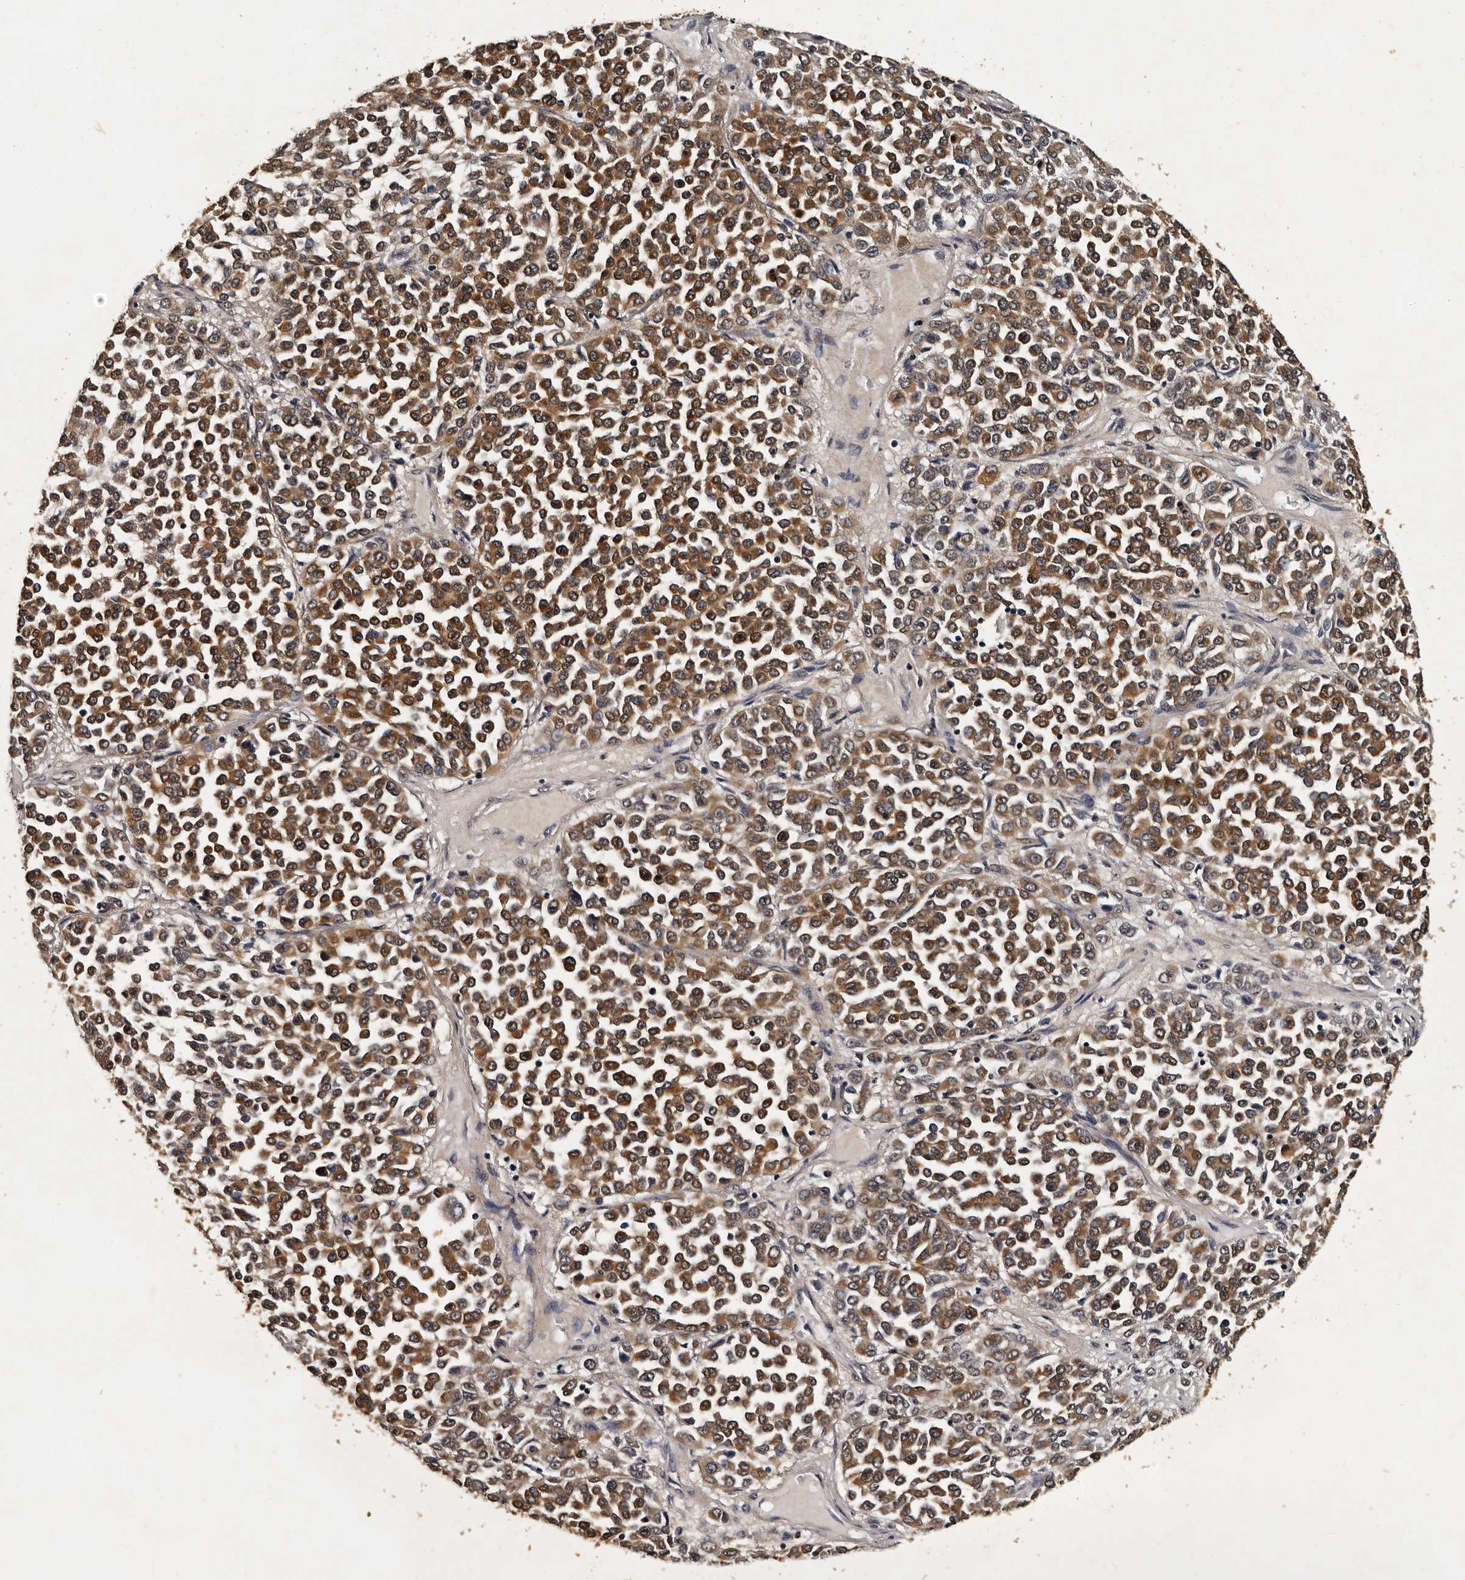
{"staining": {"intensity": "moderate", "quantity": ">75%", "location": "cytoplasmic/membranous,nuclear"}, "tissue": "melanoma", "cell_type": "Tumor cells", "image_type": "cancer", "snomed": [{"axis": "morphology", "description": "Malignant melanoma, Metastatic site"}, {"axis": "topography", "description": "Pancreas"}], "caption": "Melanoma tissue displays moderate cytoplasmic/membranous and nuclear positivity in approximately >75% of tumor cells, visualized by immunohistochemistry. (DAB (3,3'-diaminobenzidine) IHC, brown staining for protein, blue staining for nuclei).", "gene": "CPNE3", "patient": {"sex": "female", "age": 30}}